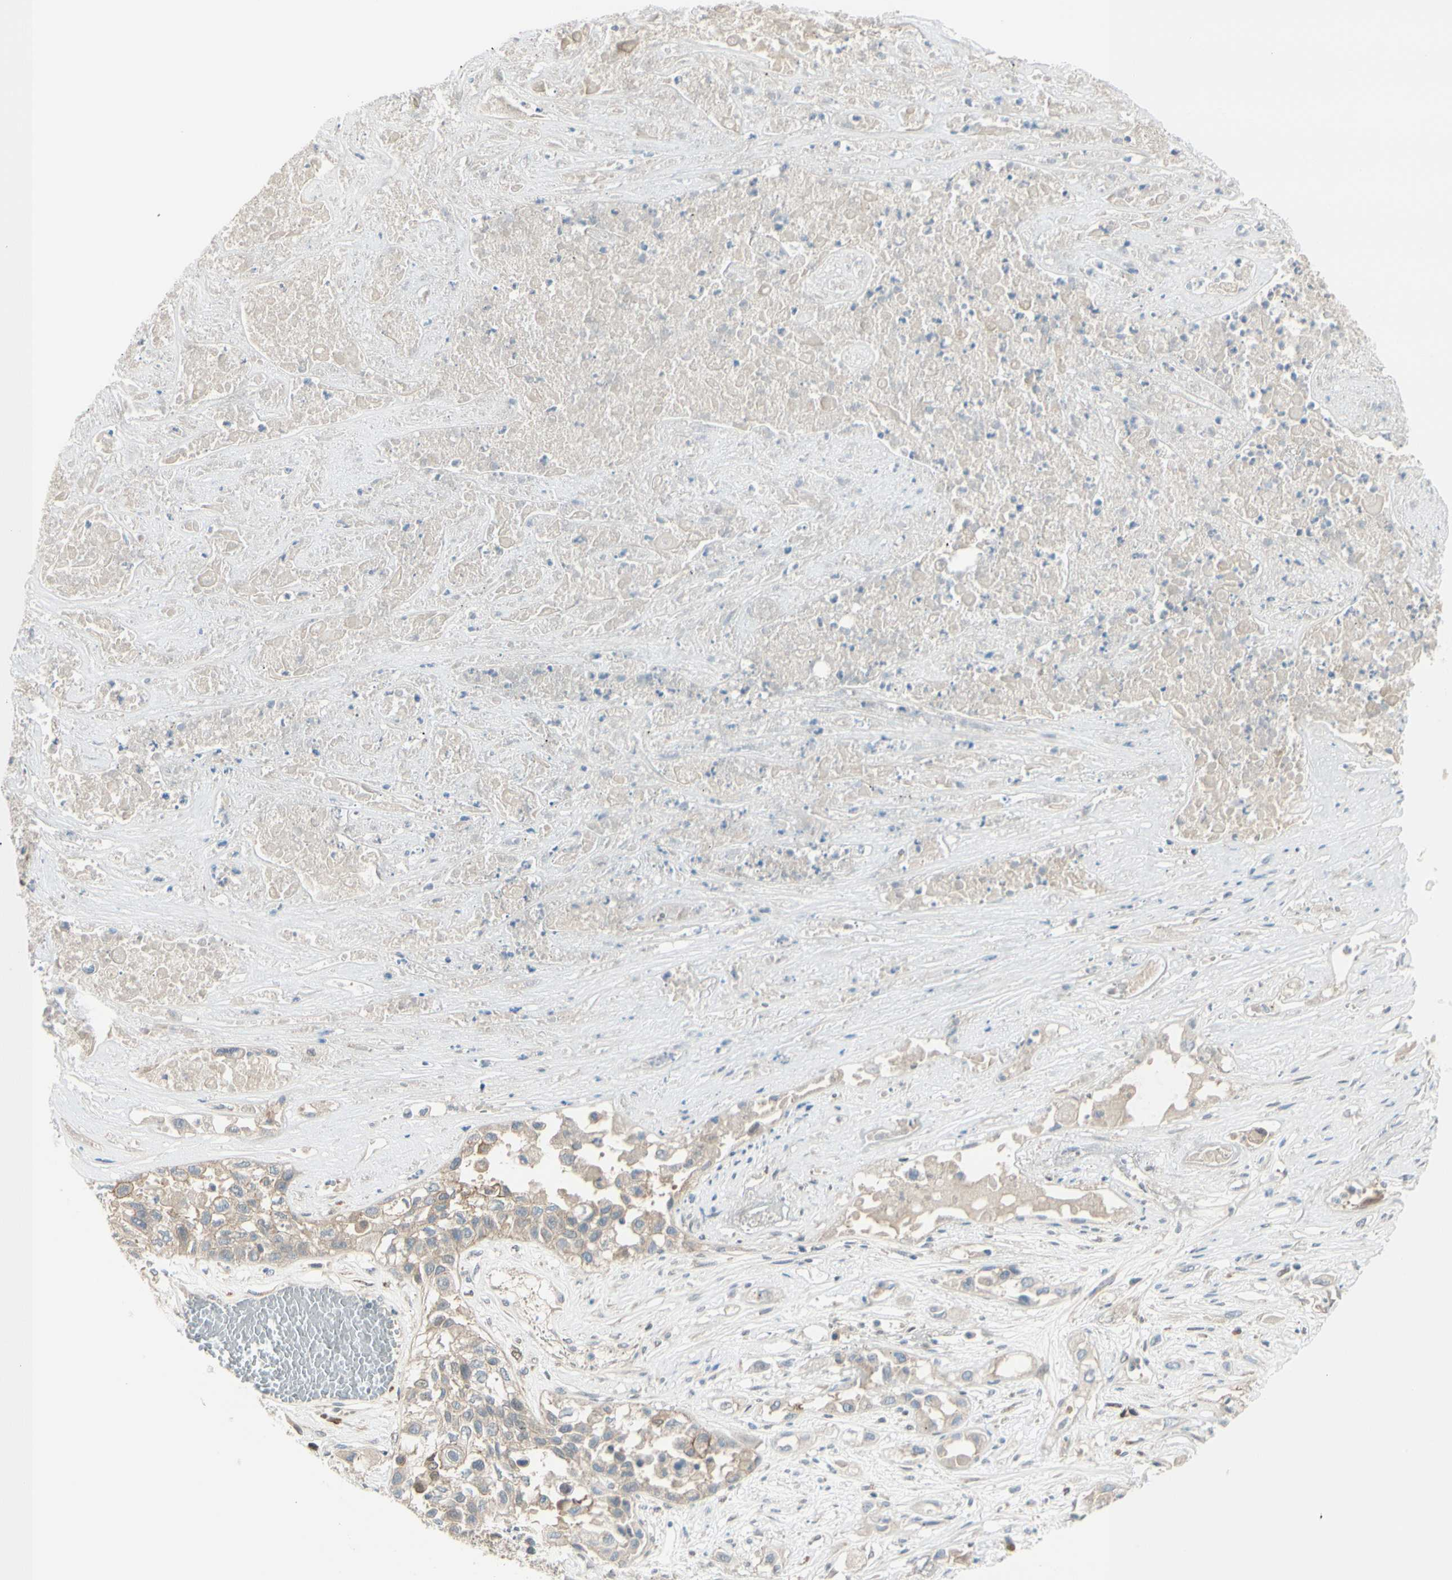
{"staining": {"intensity": "negative", "quantity": "none", "location": "none"}, "tissue": "lung cancer", "cell_type": "Tumor cells", "image_type": "cancer", "snomed": [{"axis": "morphology", "description": "Squamous cell carcinoma, NOS"}, {"axis": "topography", "description": "Lung"}], "caption": "Image shows no significant protein staining in tumor cells of squamous cell carcinoma (lung).", "gene": "PTTG1", "patient": {"sex": "male", "age": 71}}